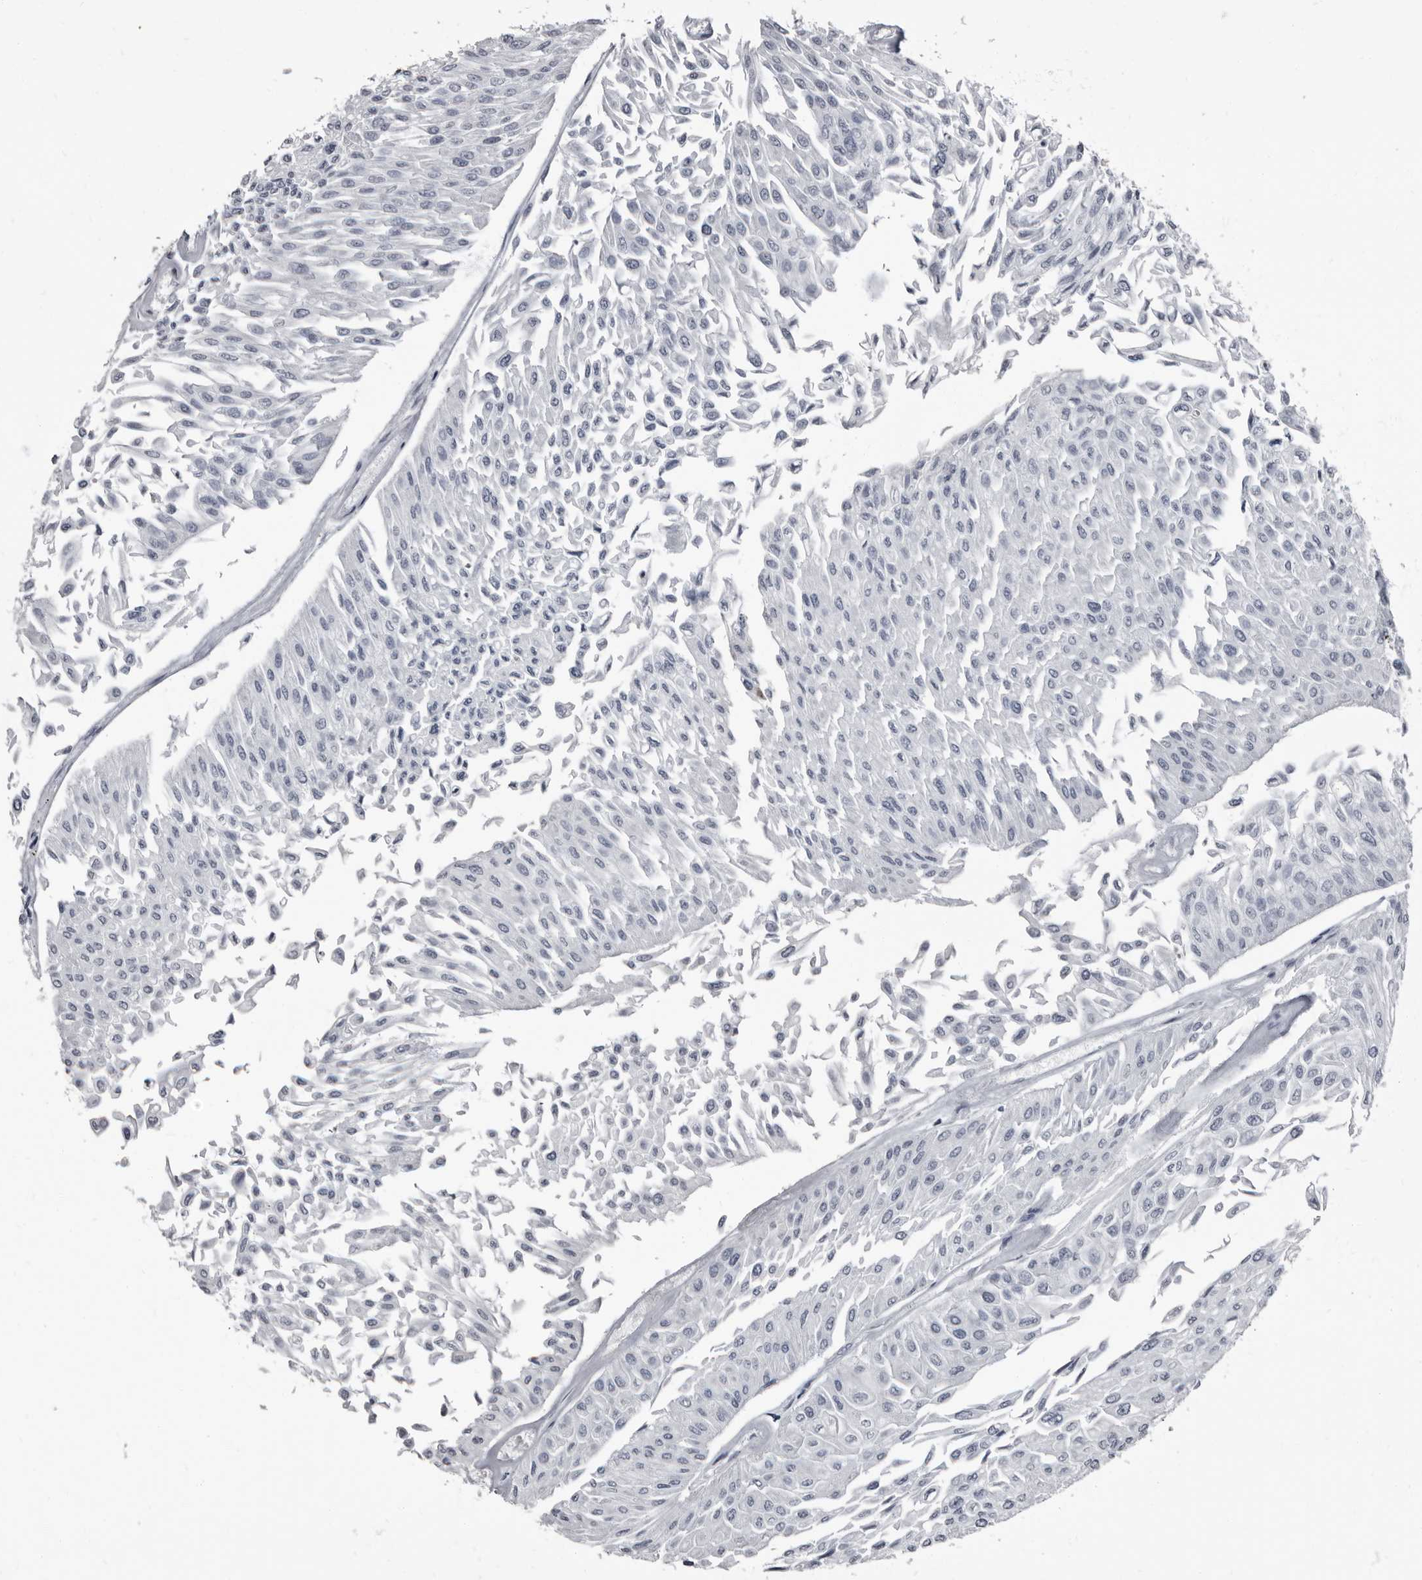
{"staining": {"intensity": "negative", "quantity": "none", "location": "none"}, "tissue": "urothelial cancer", "cell_type": "Tumor cells", "image_type": "cancer", "snomed": [{"axis": "morphology", "description": "Urothelial carcinoma, Low grade"}, {"axis": "topography", "description": "Urinary bladder"}], "caption": "The IHC photomicrograph has no significant expression in tumor cells of urothelial carcinoma (low-grade) tissue.", "gene": "TPD52L1", "patient": {"sex": "male", "age": 67}}